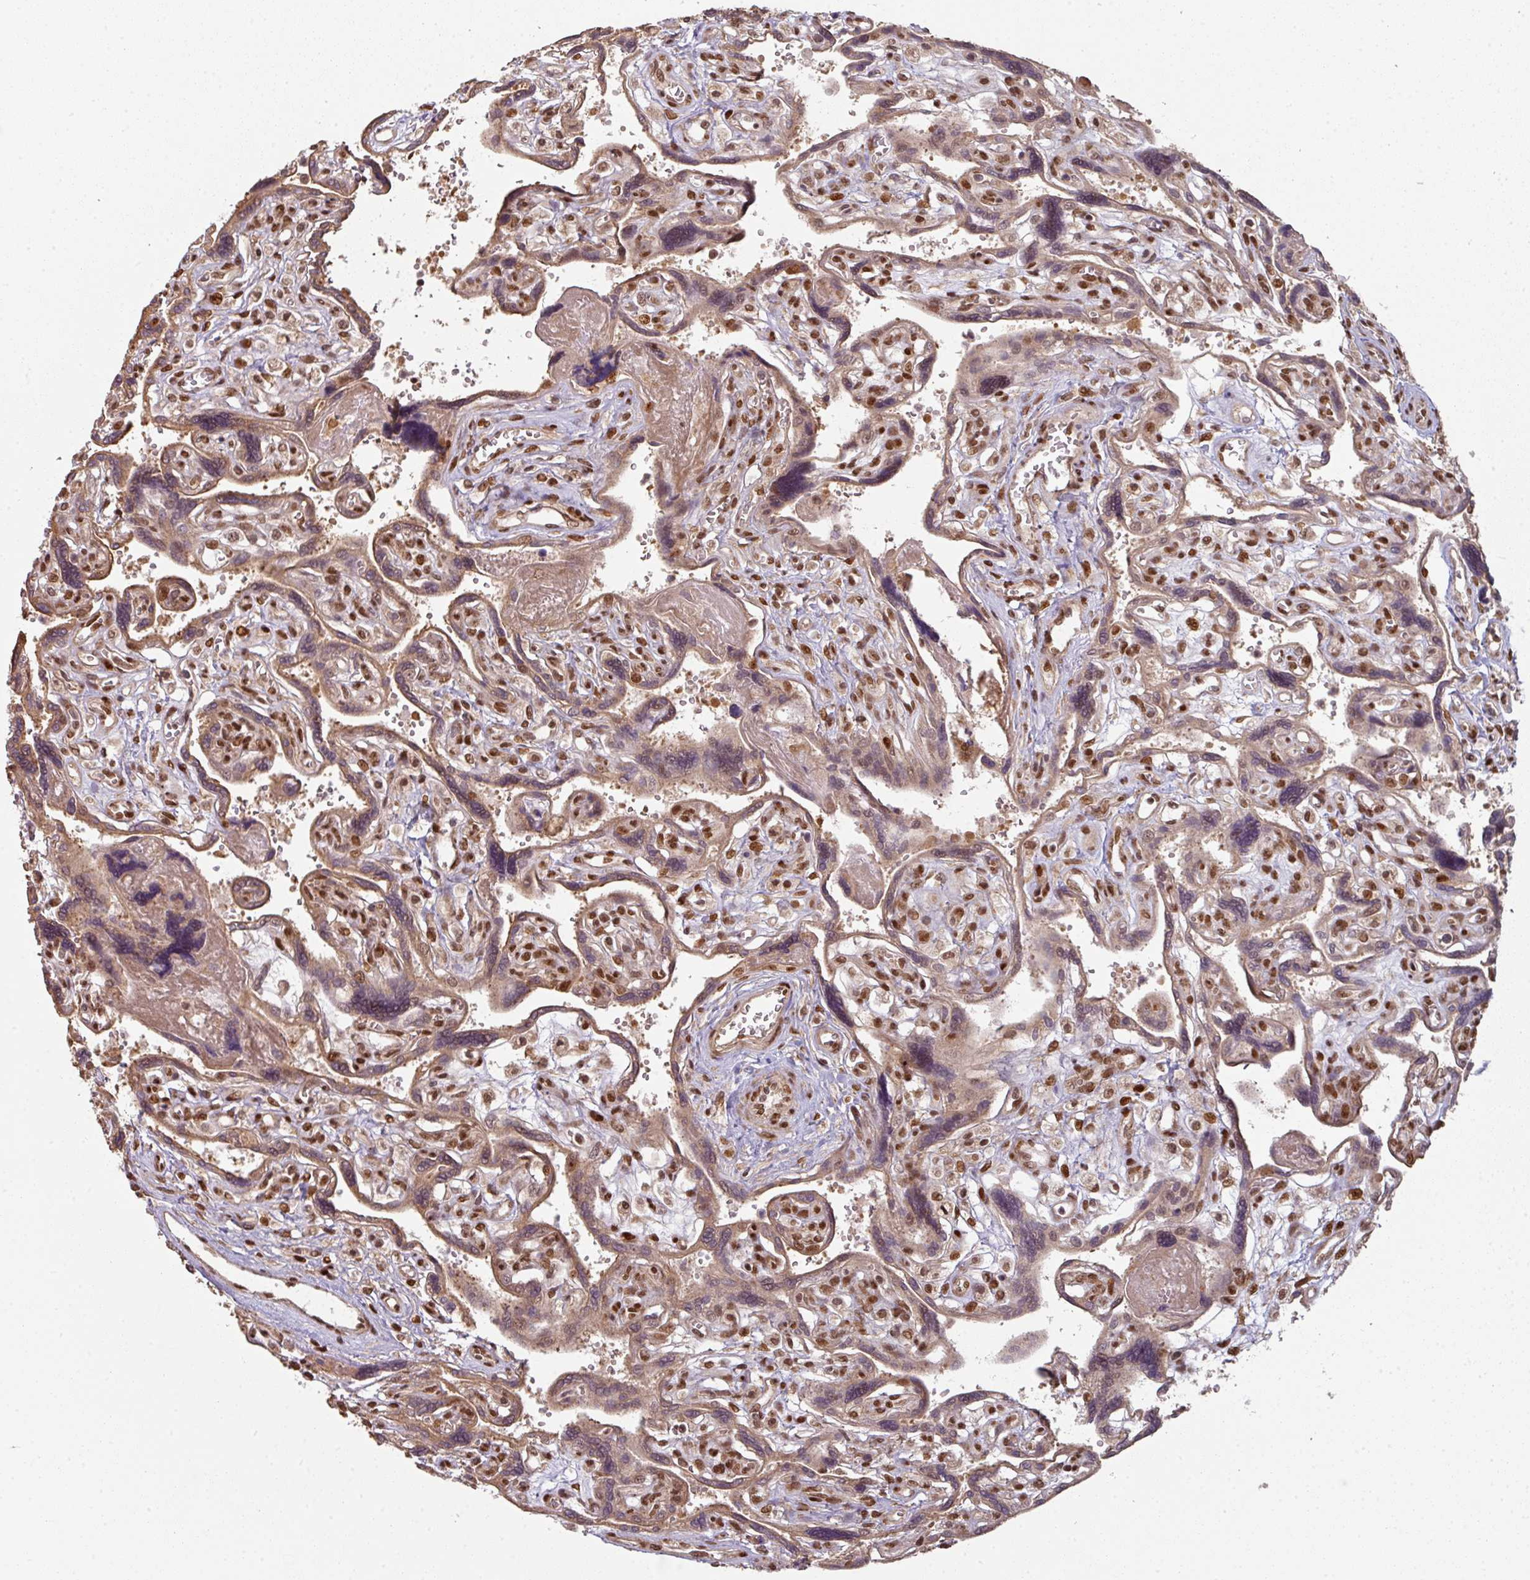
{"staining": {"intensity": "moderate", "quantity": ">75%", "location": "cytoplasmic/membranous,nuclear"}, "tissue": "placenta", "cell_type": "Trophoblastic cells", "image_type": "normal", "snomed": [{"axis": "morphology", "description": "Normal tissue, NOS"}, {"axis": "topography", "description": "Placenta"}], "caption": "Brown immunohistochemical staining in normal human placenta demonstrates moderate cytoplasmic/membranous,nuclear positivity in approximately >75% of trophoblastic cells.", "gene": "SIK3", "patient": {"sex": "female", "age": 39}}